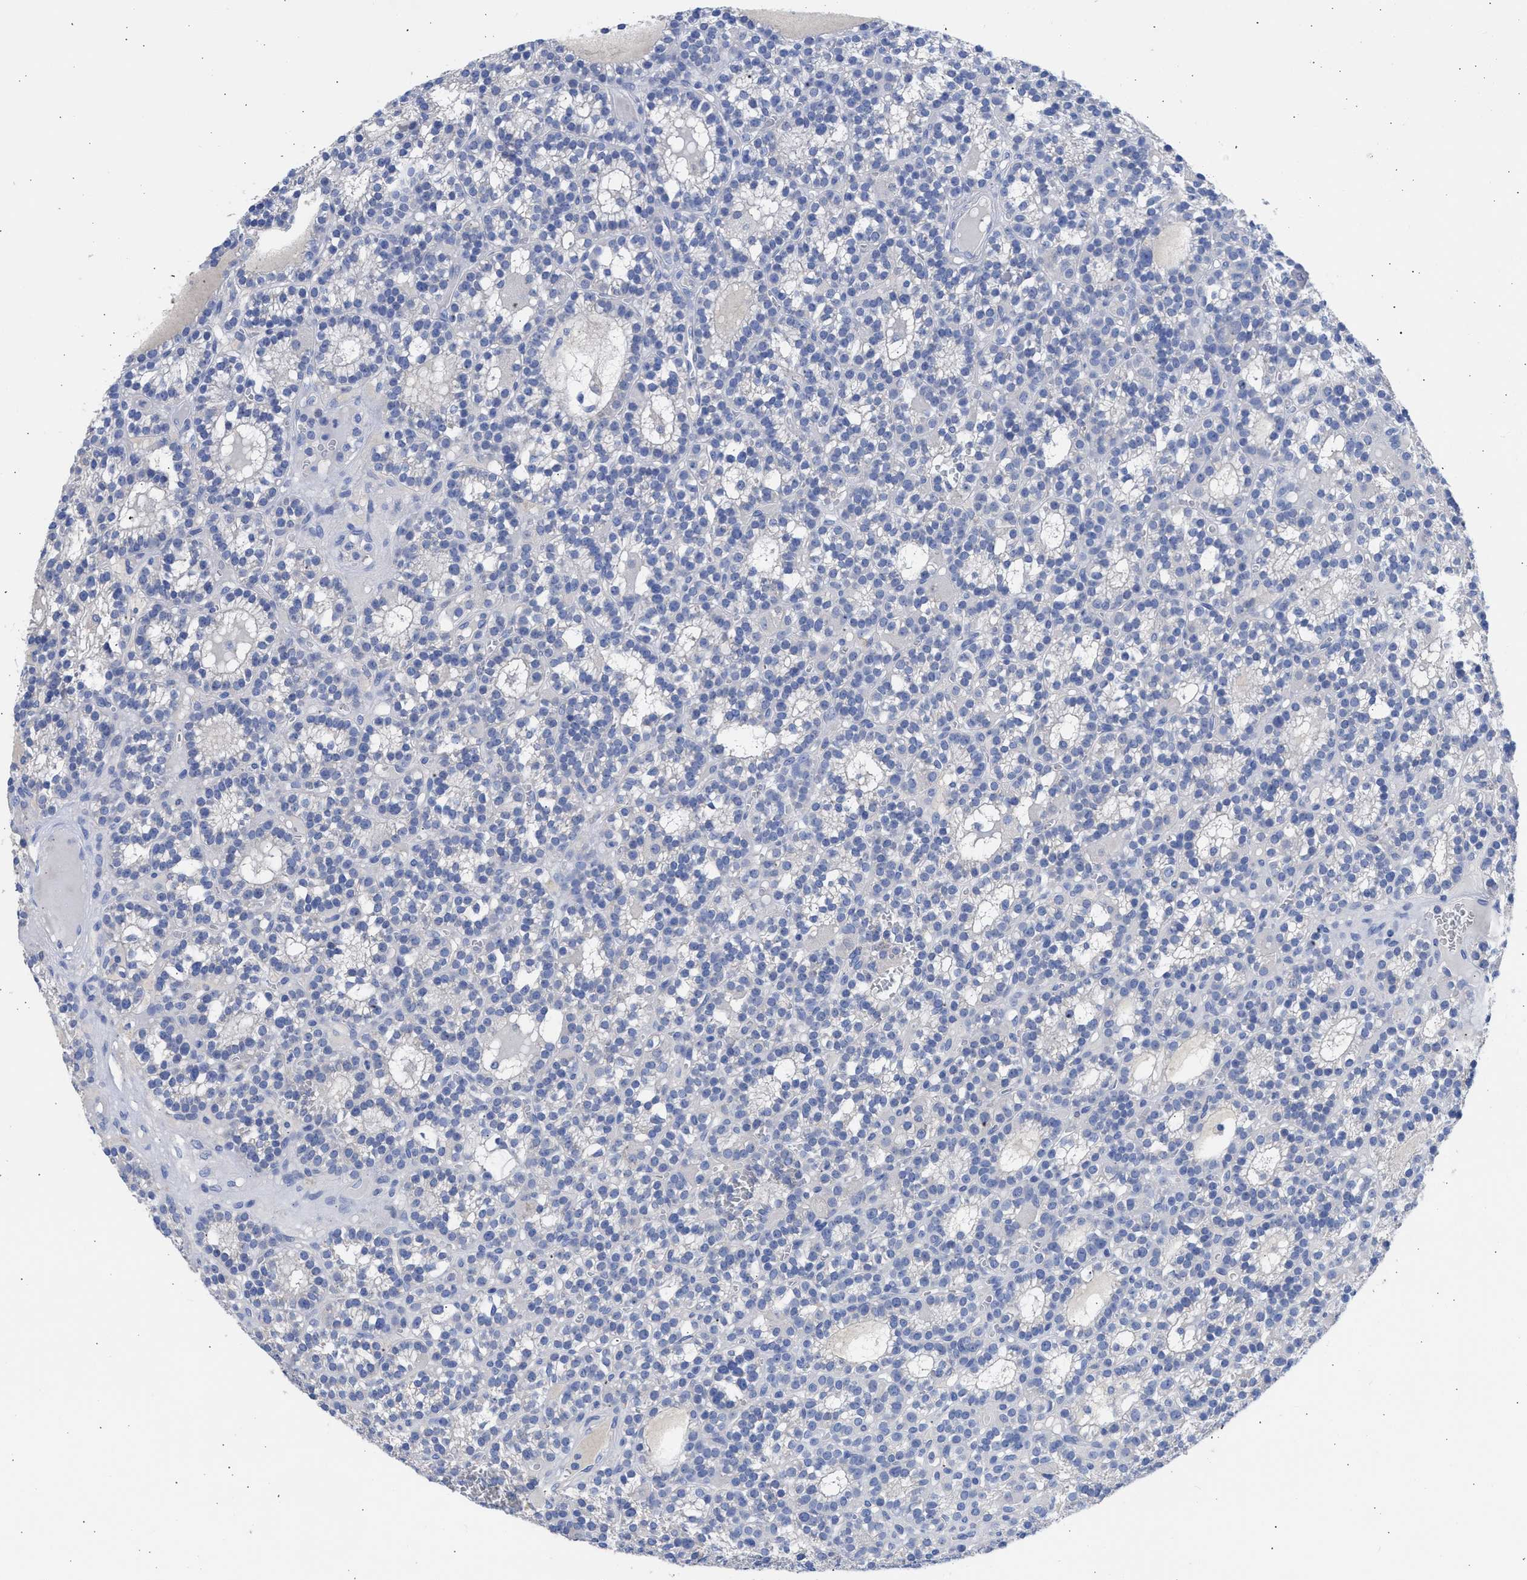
{"staining": {"intensity": "negative", "quantity": "none", "location": "none"}, "tissue": "parathyroid gland", "cell_type": "Glandular cells", "image_type": "normal", "snomed": [{"axis": "morphology", "description": "Normal tissue, NOS"}, {"axis": "morphology", "description": "Adenoma, NOS"}, {"axis": "topography", "description": "Parathyroid gland"}], "caption": "Glandular cells show no significant protein positivity in benign parathyroid gland.", "gene": "RSPH1", "patient": {"sex": "female", "age": 58}}